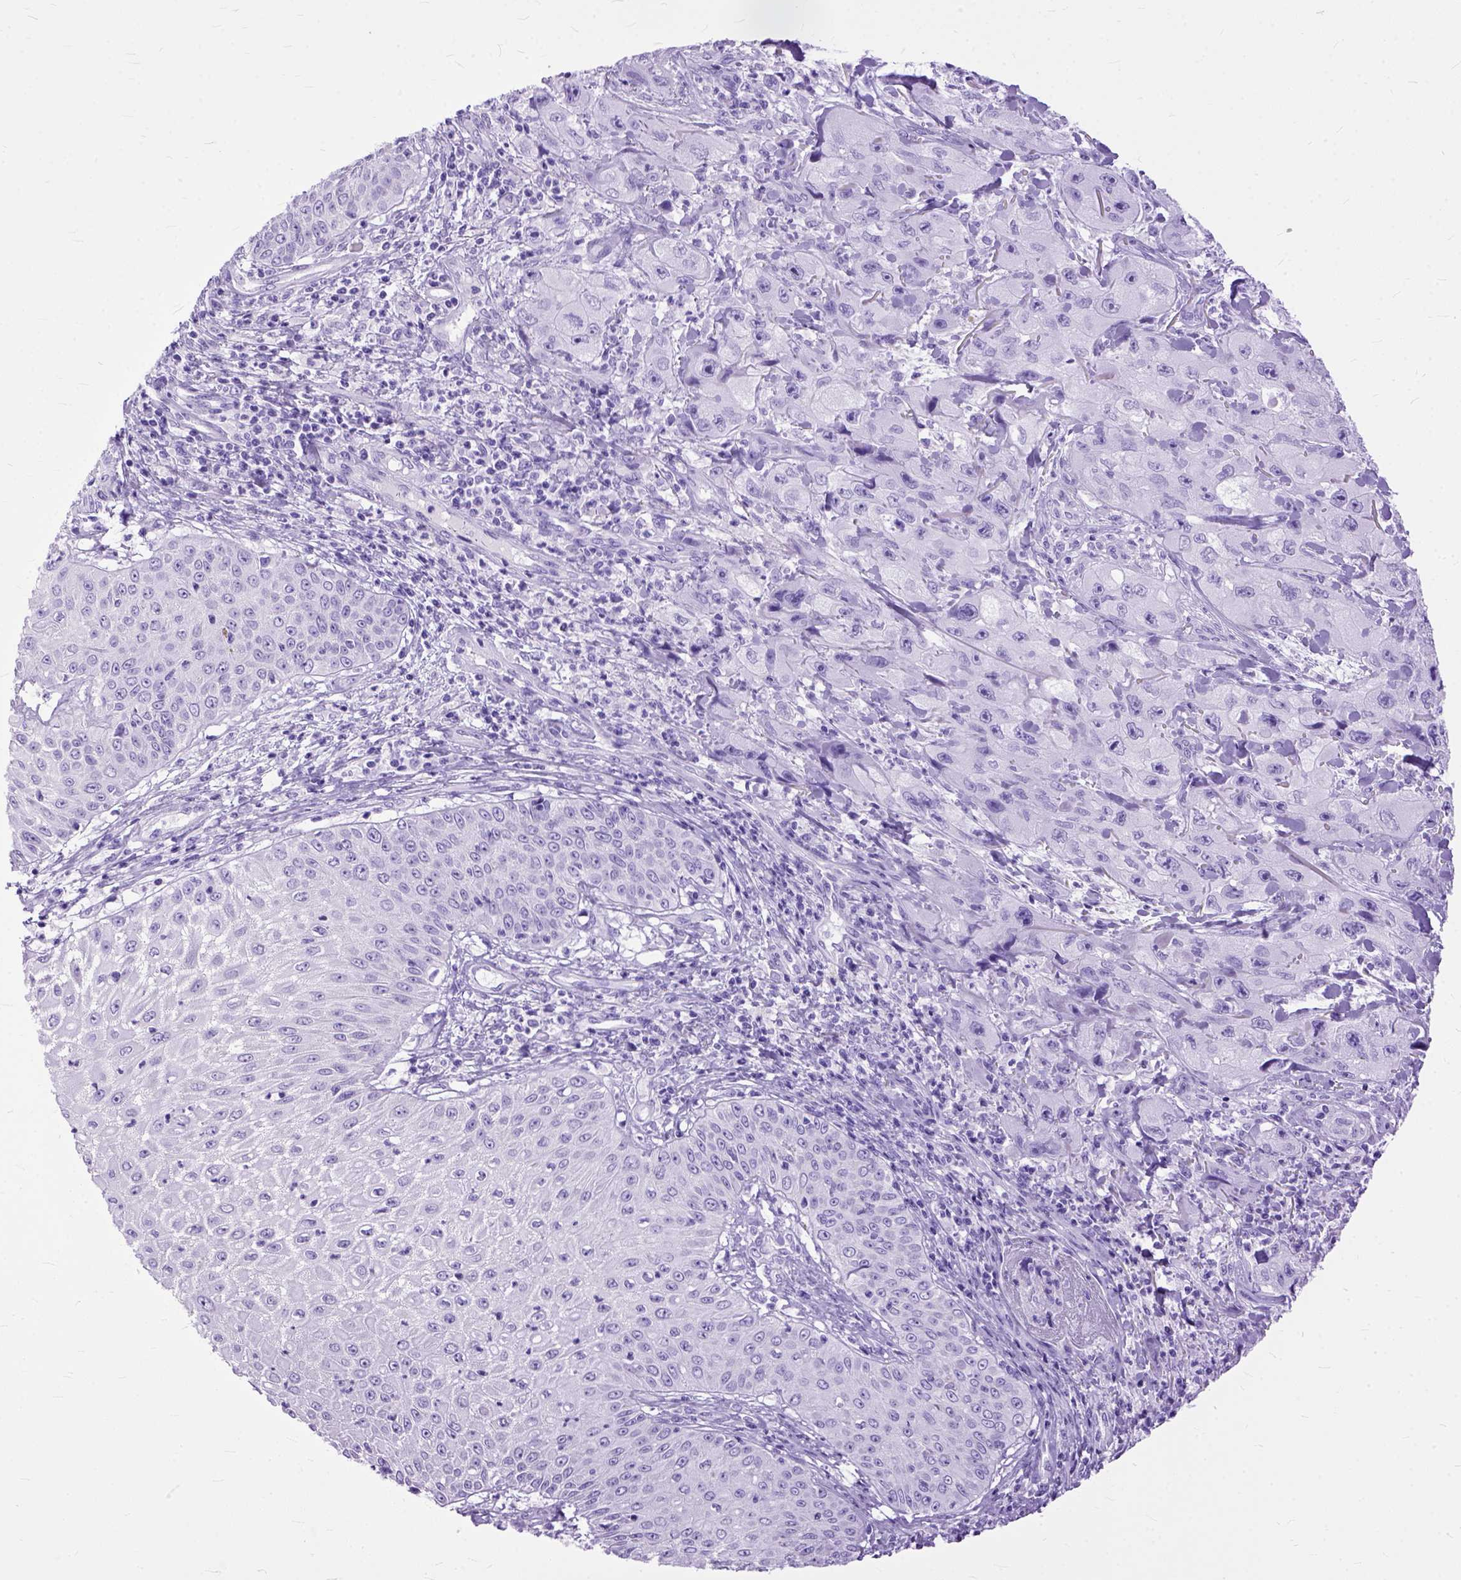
{"staining": {"intensity": "negative", "quantity": "none", "location": "none"}, "tissue": "skin cancer", "cell_type": "Tumor cells", "image_type": "cancer", "snomed": [{"axis": "morphology", "description": "Squamous cell carcinoma, NOS"}, {"axis": "topography", "description": "Skin"}, {"axis": "topography", "description": "Subcutis"}], "caption": "This is a photomicrograph of immunohistochemistry staining of skin squamous cell carcinoma, which shows no staining in tumor cells.", "gene": "GNGT1", "patient": {"sex": "male", "age": 73}}